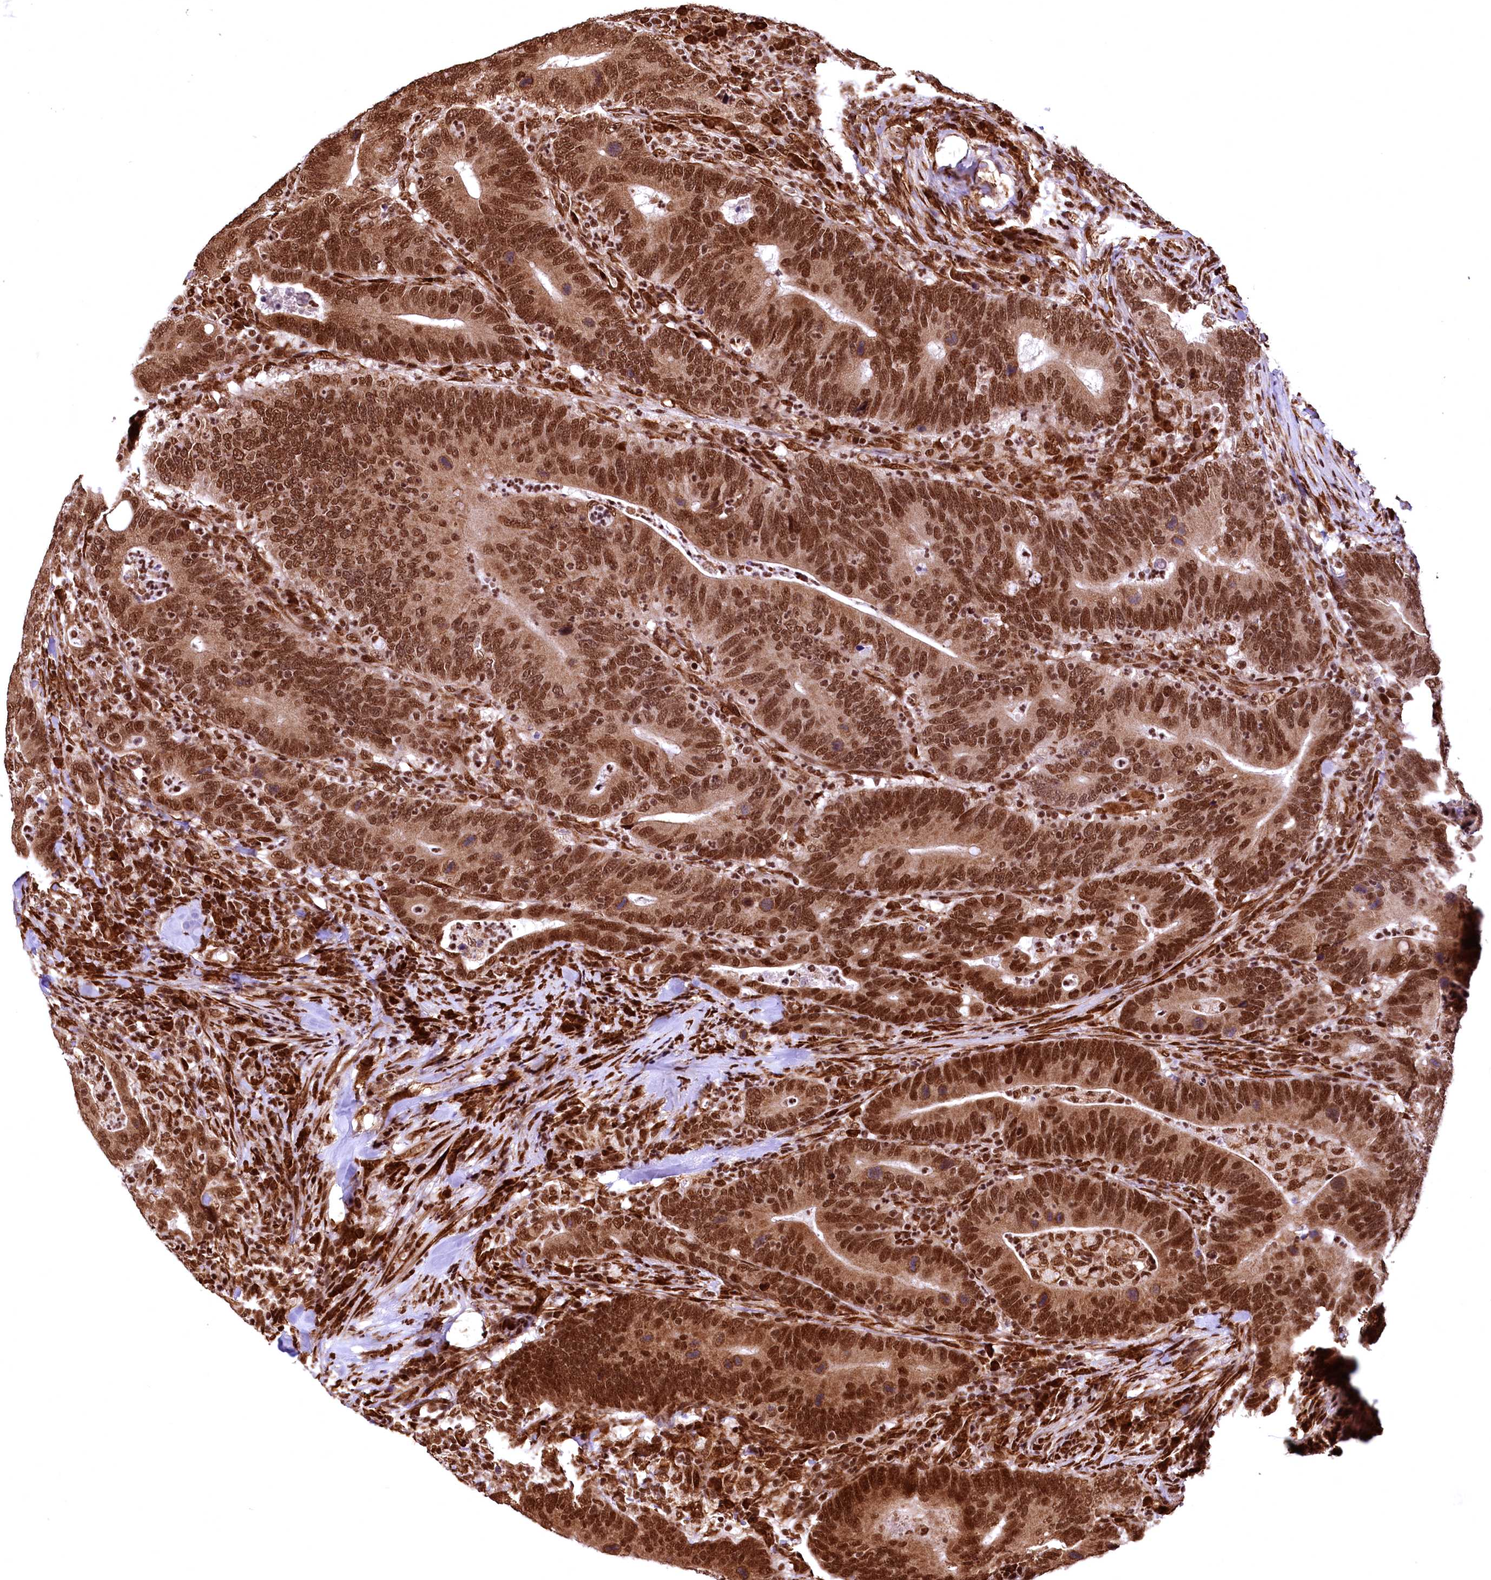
{"staining": {"intensity": "strong", "quantity": ">75%", "location": "nuclear"}, "tissue": "colorectal cancer", "cell_type": "Tumor cells", "image_type": "cancer", "snomed": [{"axis": "morphology", "description": "Adenocarcinoma, NOS"}, {"axis": "topography", "description": "Colon"}], "caption": "A photomicrograph showing strong nuclear expression in approximately >75% of tumor cells in adenocarcinoma (colorectal), as visualized by brown immunohistochemical staining.", "gene": "PDS5B", "patient": {"sex": "female", "age": 66}}